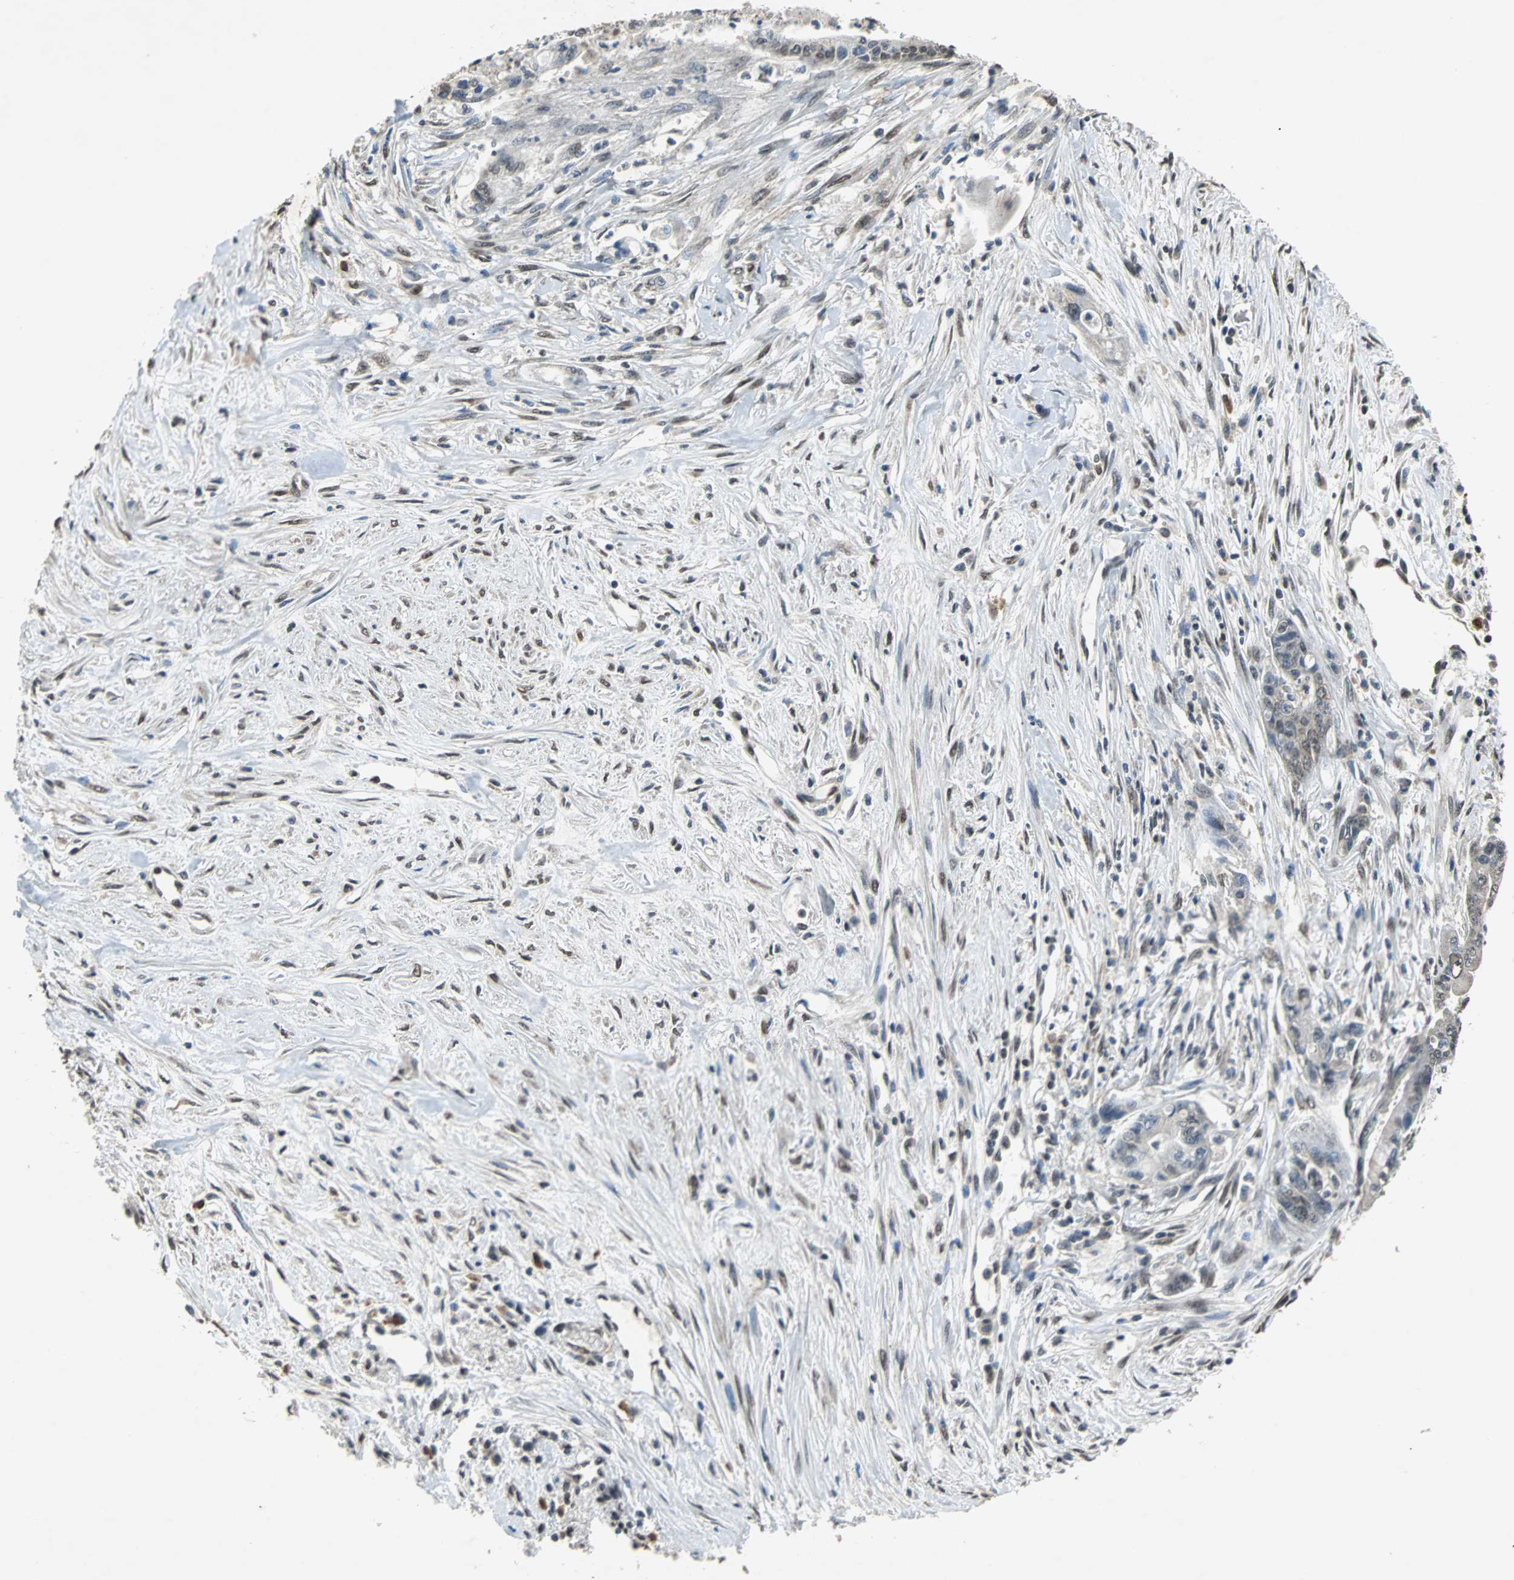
{"staining": {"intensity": "weak", "quantity": "<25%", "location": "cytoplasmic/membranous,nuclear"}, "tissue": "pancreatic cancer", "cell_type": "Tumor cells", "image_type": "cancer", "snomed": [{"axis": "morphology", "description": "Adenocarcinoma, NOS"}, {"axis": "topography", "description": "Pancreas"}], "caption": "There is no significant expression in tumor cells of adenocarcinoma (pancreatic). (Brightfield microscopy of DAB (3,3'-diaminobenzidine) immunohistochemistry at high magnification).", "gene": "PHC1", "patient": {"sex": "male", "age": 70}}